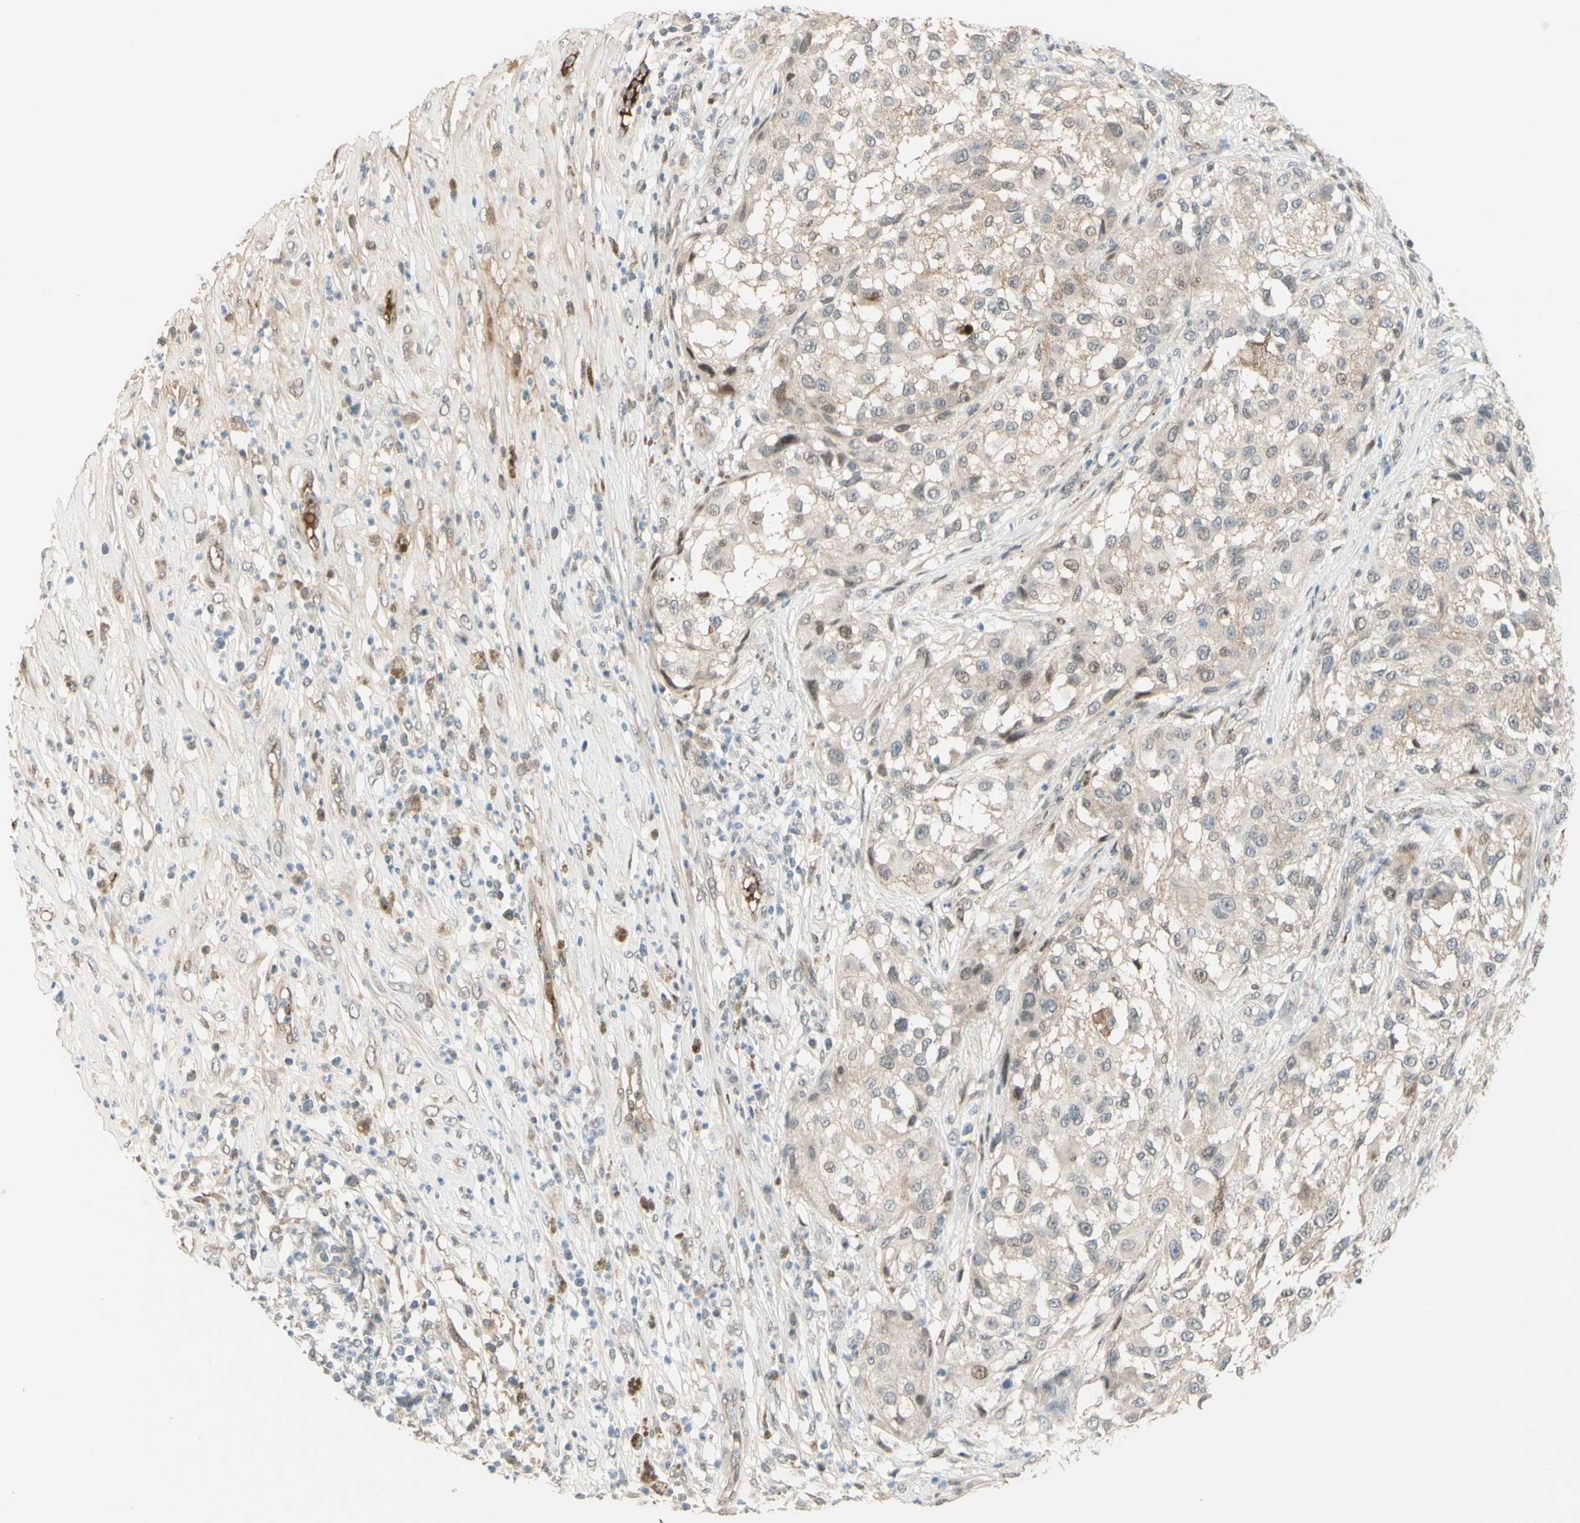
{"staining": {"intensity": "weak", "quantity": "<25%", "location": "nuclear"}, "tissue": "melanoma", "cell_type": "Tumor cells", "image_type": "cancer", "snomed": [{"axis": "morphology", "description": "Necrosis, NOS"}, {"axis": "morphology", "description": "Malignant melanoma, NOS"}, {"axis": "topography", "description": "Skin"}], "caption": "A photomicrograph of human melanoma is negative for staining in tumor cells. (IHC, brightfield microscopy, high magnification).", "gene": "ANGPT2", "patient": {"sex": "female", "age": 87}}